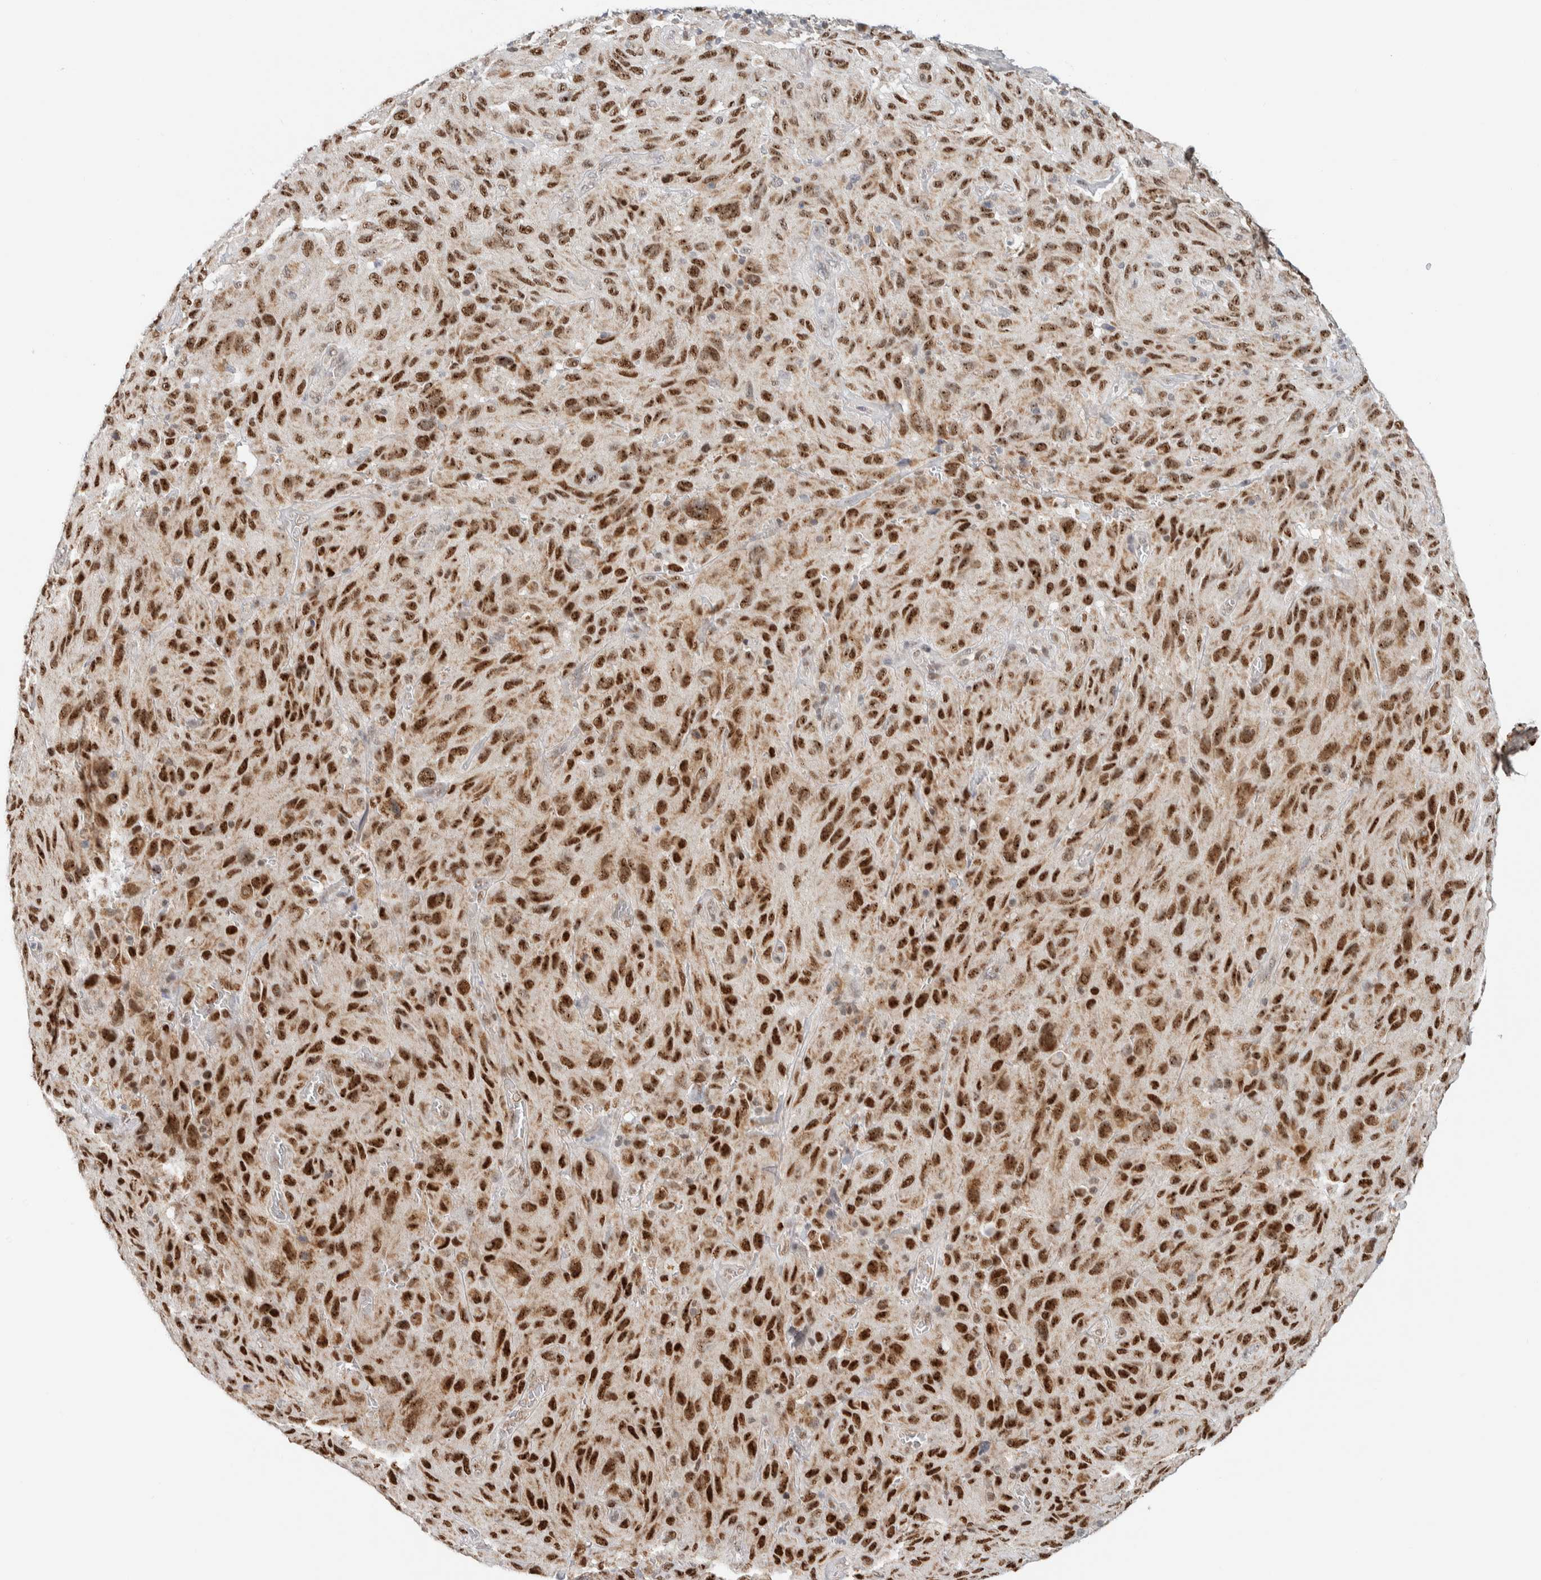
{"staining": {"intensity": "strong", "quantity": ">75%", "location": "nuclear"}, "tissue": "melanoma", "cell_type": "Tumor cells", "image_type": "cancer", "snomed": [{"axis": "morphology", "description": "Malignant melanoma, NOS"}, {"axis": "topography", "description": "Skin"}], "caption": "A photomicrograph of human malignant melanoma stained for a protein reveals strong nuclear brown staining in tumor cells.", "gene": "TSPAN32", "patient": {"sex": "male", "age": 66}}